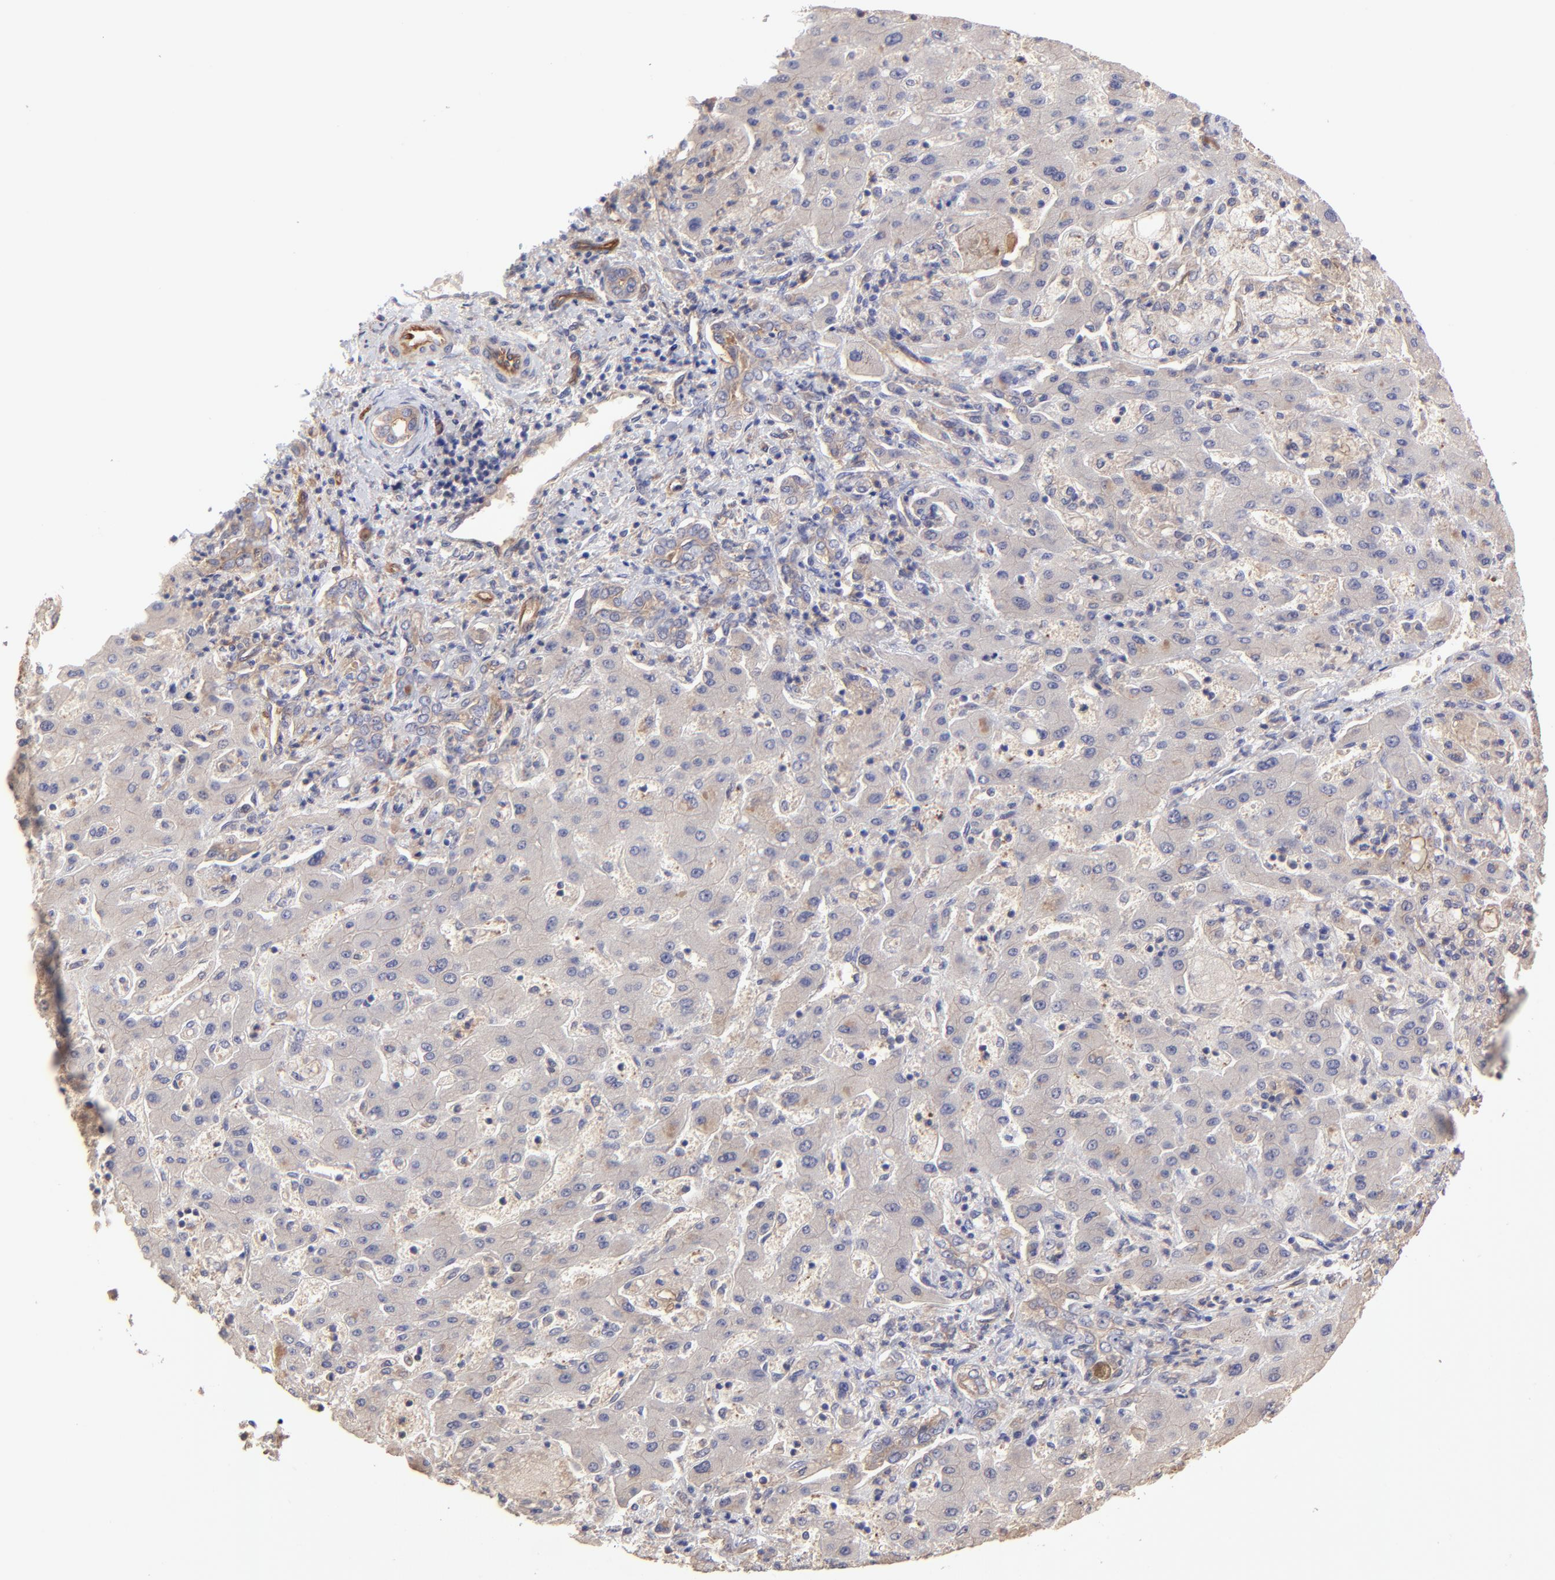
{"staining": {"intensity": "weak", "quantity": "<25%", "location": "cytoplasmic/membranous"}, "tissue": "liver cancer", "cell_type": "Tumor cells", "image_type": "cancer", "snomed": [{"axis": "morphology", "description": "Cholangiocarcinoma"}, {"axis": "topography", "description": "Liver"}], "caption": "This is an immunohistochemistry photomicrograph of liver cancer. There is no expression in tumor cells.", "gene": "ASB7", "patient": {"sex": "male", "age": 50}}